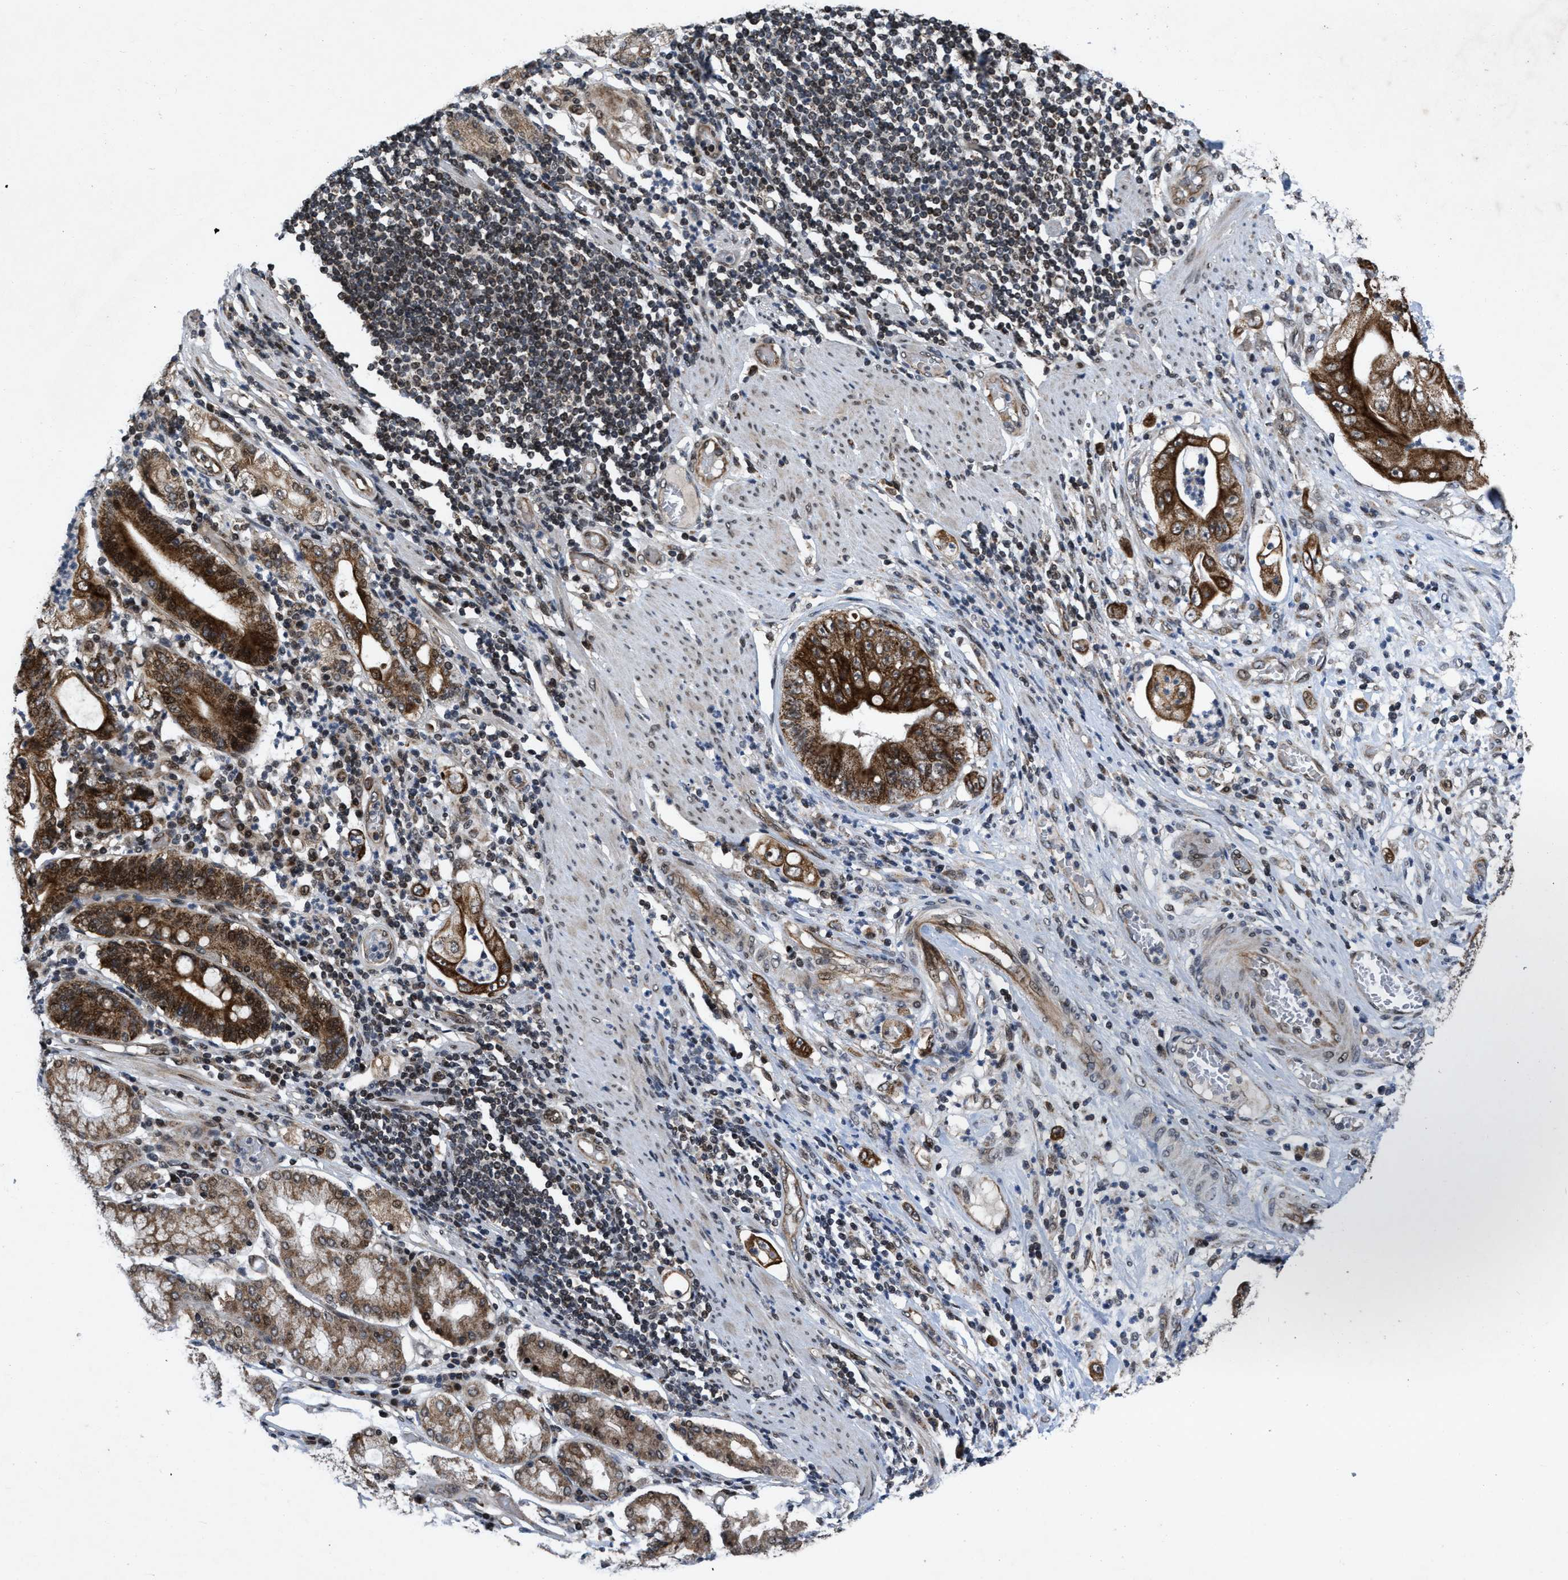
{"staining": {"intensity": "moderate", "quantity": ">75%", "location": "cytoplasmic/membranous,nuclear"}, "tissue": "stomach cancer", "cell_type": "Tumor cells", "image_type": "cancer", "snomed": [{"axis": "morphology", "description": "Adenocarcinoma, NOS"}, {"axis": "topography", "description": "Stomach"}], "caption": "Human stomach cancer stained for a protein (brown) exhibits moderate cytoplasmic/membranous and nuclear positive positivity in approximately >75% of tumor cells.", "gene": "ZNHIT1", "patient": {"sex": "female", "age": 73}}